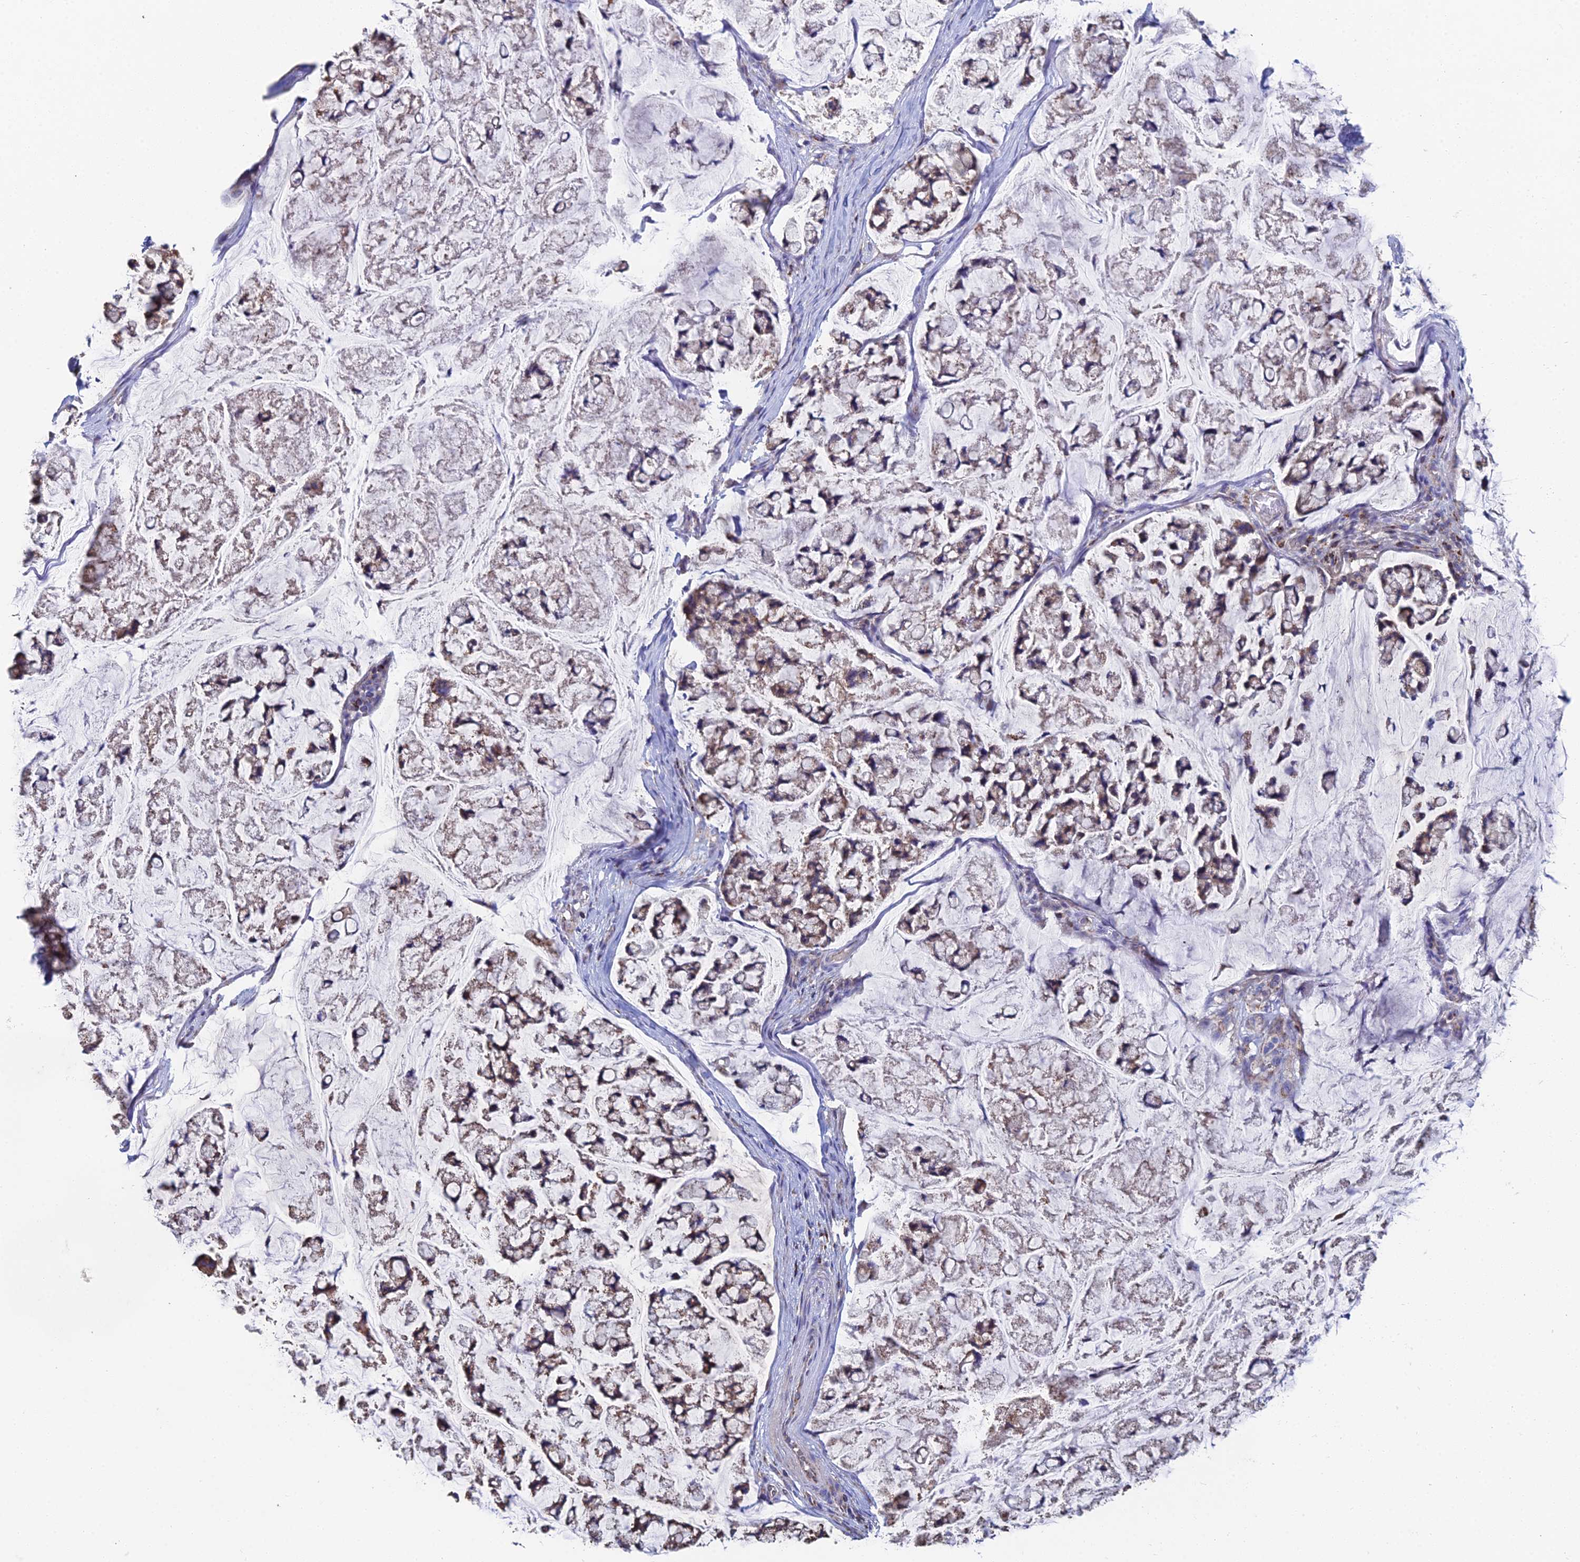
{"staining": {"intensity": "moderate", "quantity": ">75%", "location": "cytoplasmic/membranous"}, "tissue": "stomach cancer", "cell_type": "Tumor cells", "image_type": "cancer", "snomed": [{"axis": "morphology", "description": "Adenocarcinoma, NOS"}, {"axis": "topography", "description": "Stomach, lower"}], "caption": "High-magnification brightfield microscopy of adenocarcinoma (stomach) stained with DAB (3,3'-diaminobenzidine) (brown) and counterstained with hematoxylin (blue). tumor cells exhibit moderate cytoplasmic/membranous staining is seen in about>75% of cells. The staining was performed using DAB, with brown indicating positive protein expression. Nuclei are stained blue with hematoxylin.", "gene": "SPOCK2", "patient": {"sex": "male", "age": 67}}